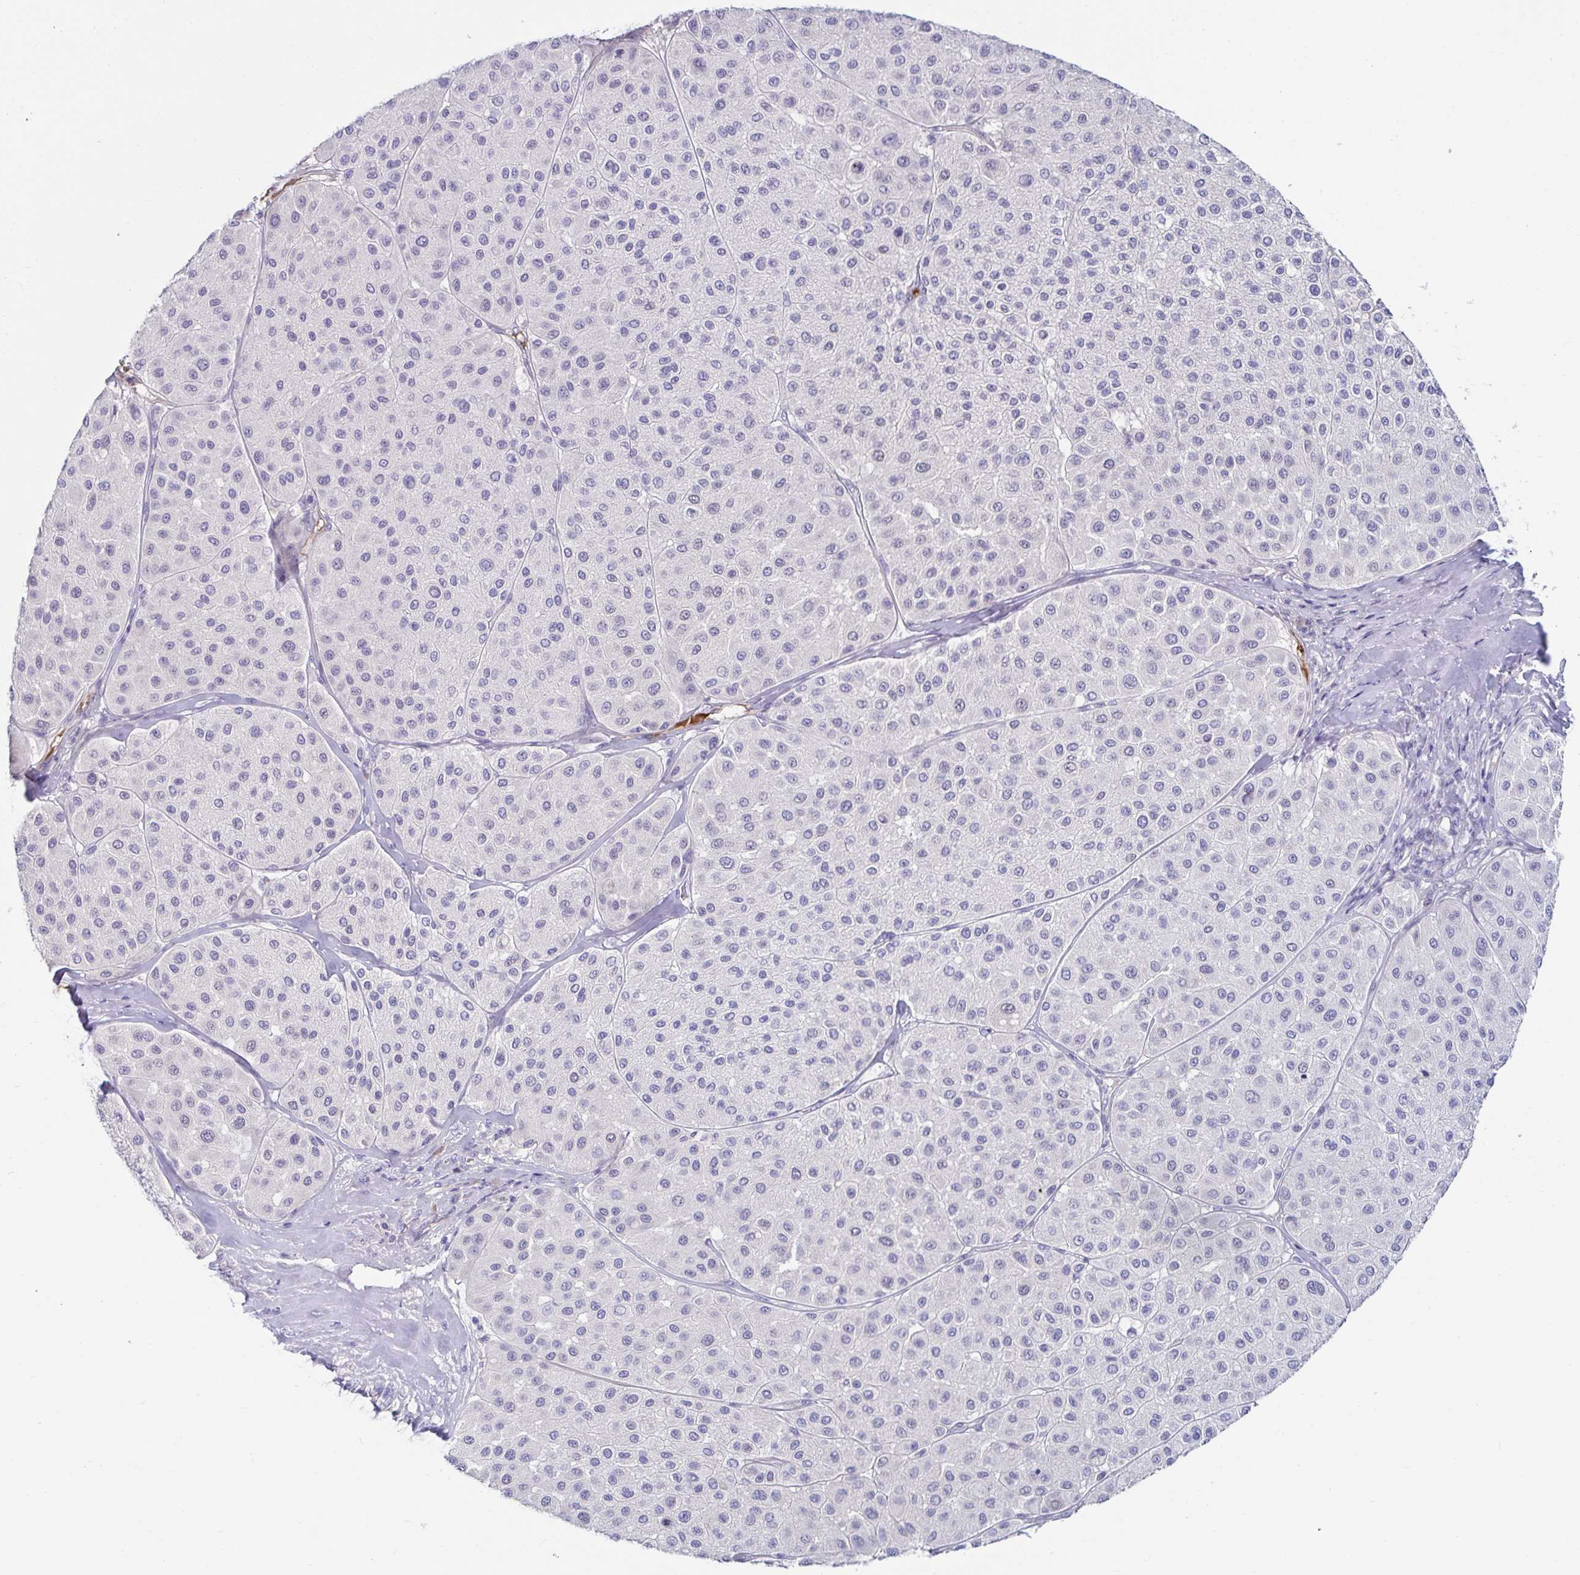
{"staining": {"intensity": "negative", "quantity": "none", "location": "none"}, "tissue": "melanoma", "cell_type": "Tumor cells", "image_type": "cancer", "snomed": [{"axis": "morphology", "description": "Malignant melanoma, Metastatic site"}, {"axis": "topography", "description": "Smooth muscle"}], "caption": "An image of melanoma stained for a protein reveals no brown staining in tumor cells. Brightfield microscopy of immunohistochemistry (IHC) stained with DAB (3,3'-diaminobenzidine) (brown) and hematoxylin (blue), captured at high magnification.", "gene": "C4orf17", "patient": {"sex": "male", "age": 41}}